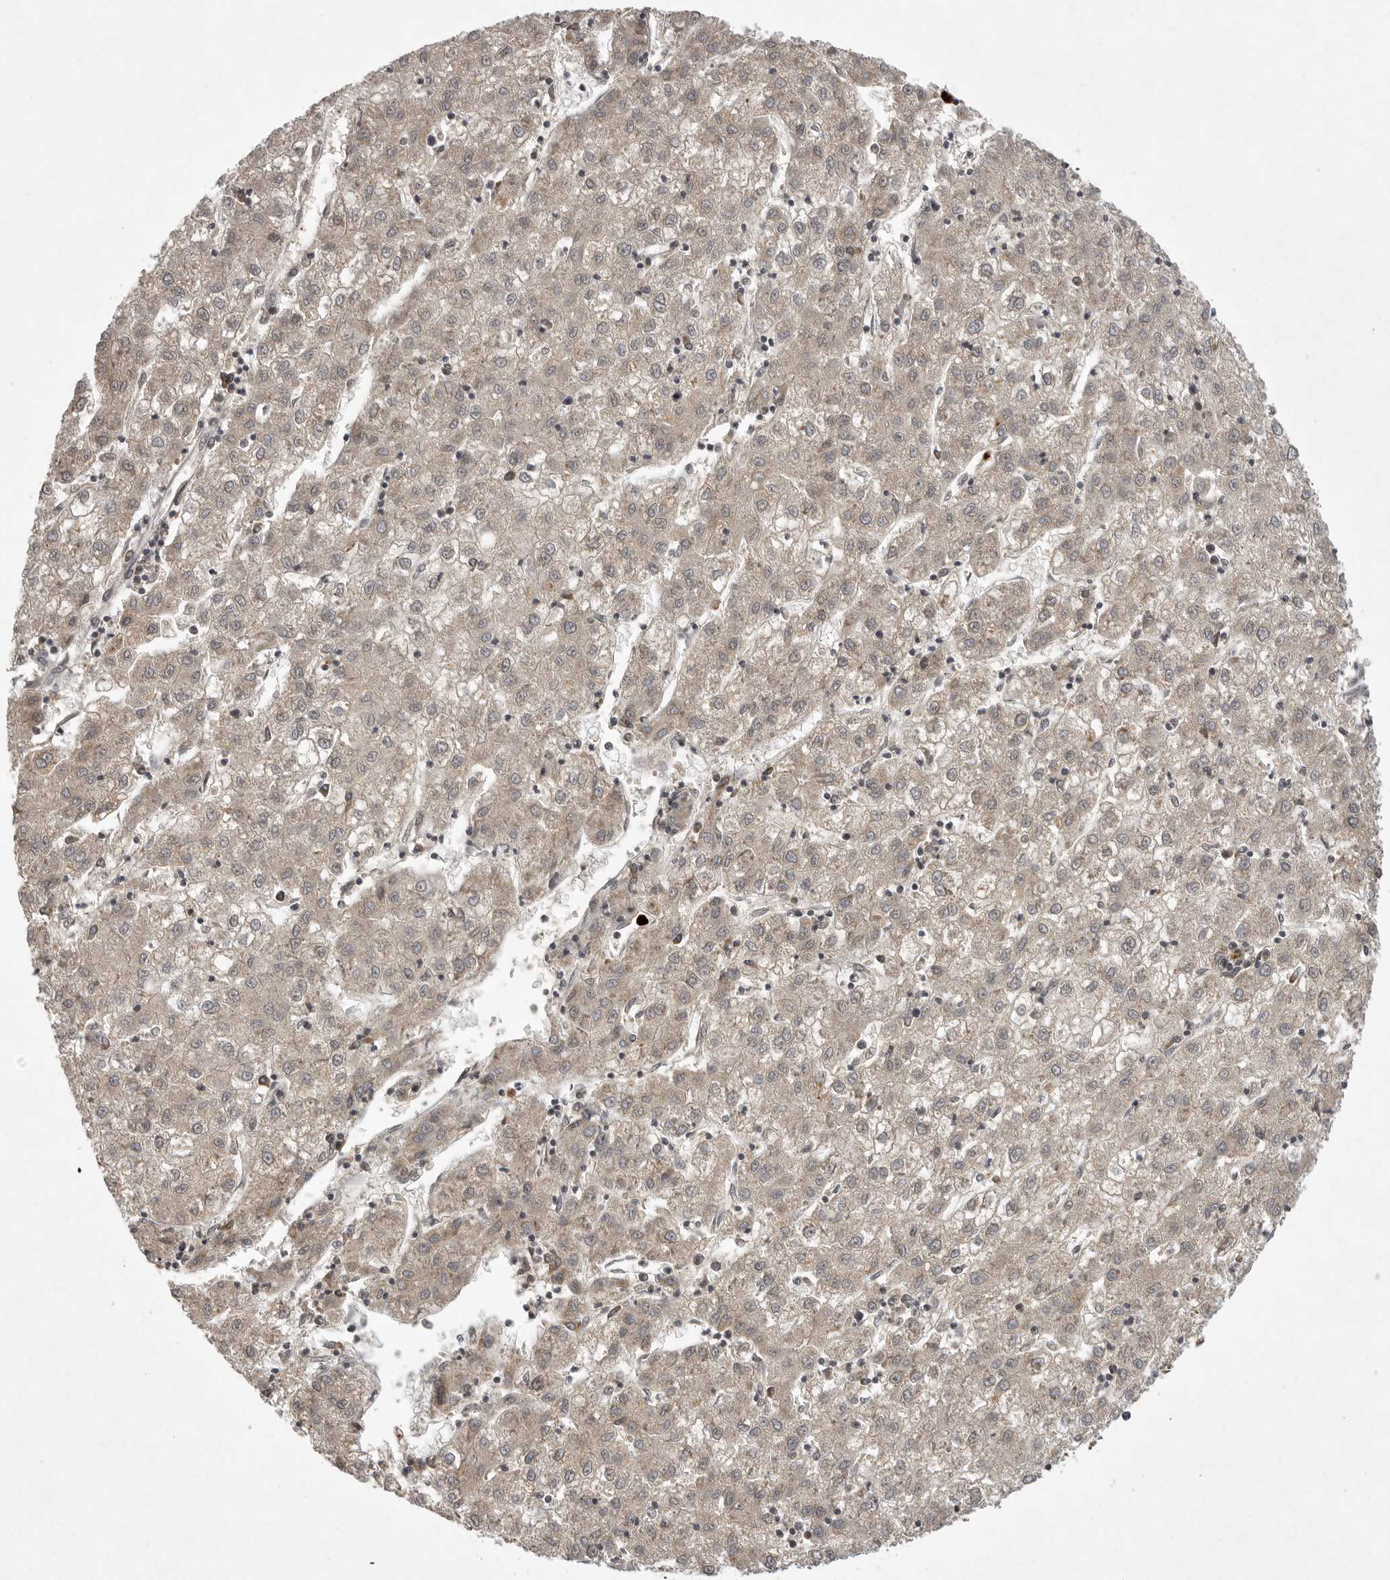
{"staining": {"intensity": "weak", "quantity": "<25%", "location": "cytoplasmic/membranous"}, "tissue": "liver cancer", "cell_type": "Tumor cells", "image_type": "cancer", "snomed": [{"axis": "morphology", "description": "Carcinoma, Hepatocellular, NOS"}, {"axis": "topography", "description": "Liver"}], "caption": "A histopathology image of human liver cancer (hepatocellular carcinoma) is negative for staining in tumor cells.", "gene": "UBE3D", "patient": {"sex": "male", "age": 72}}